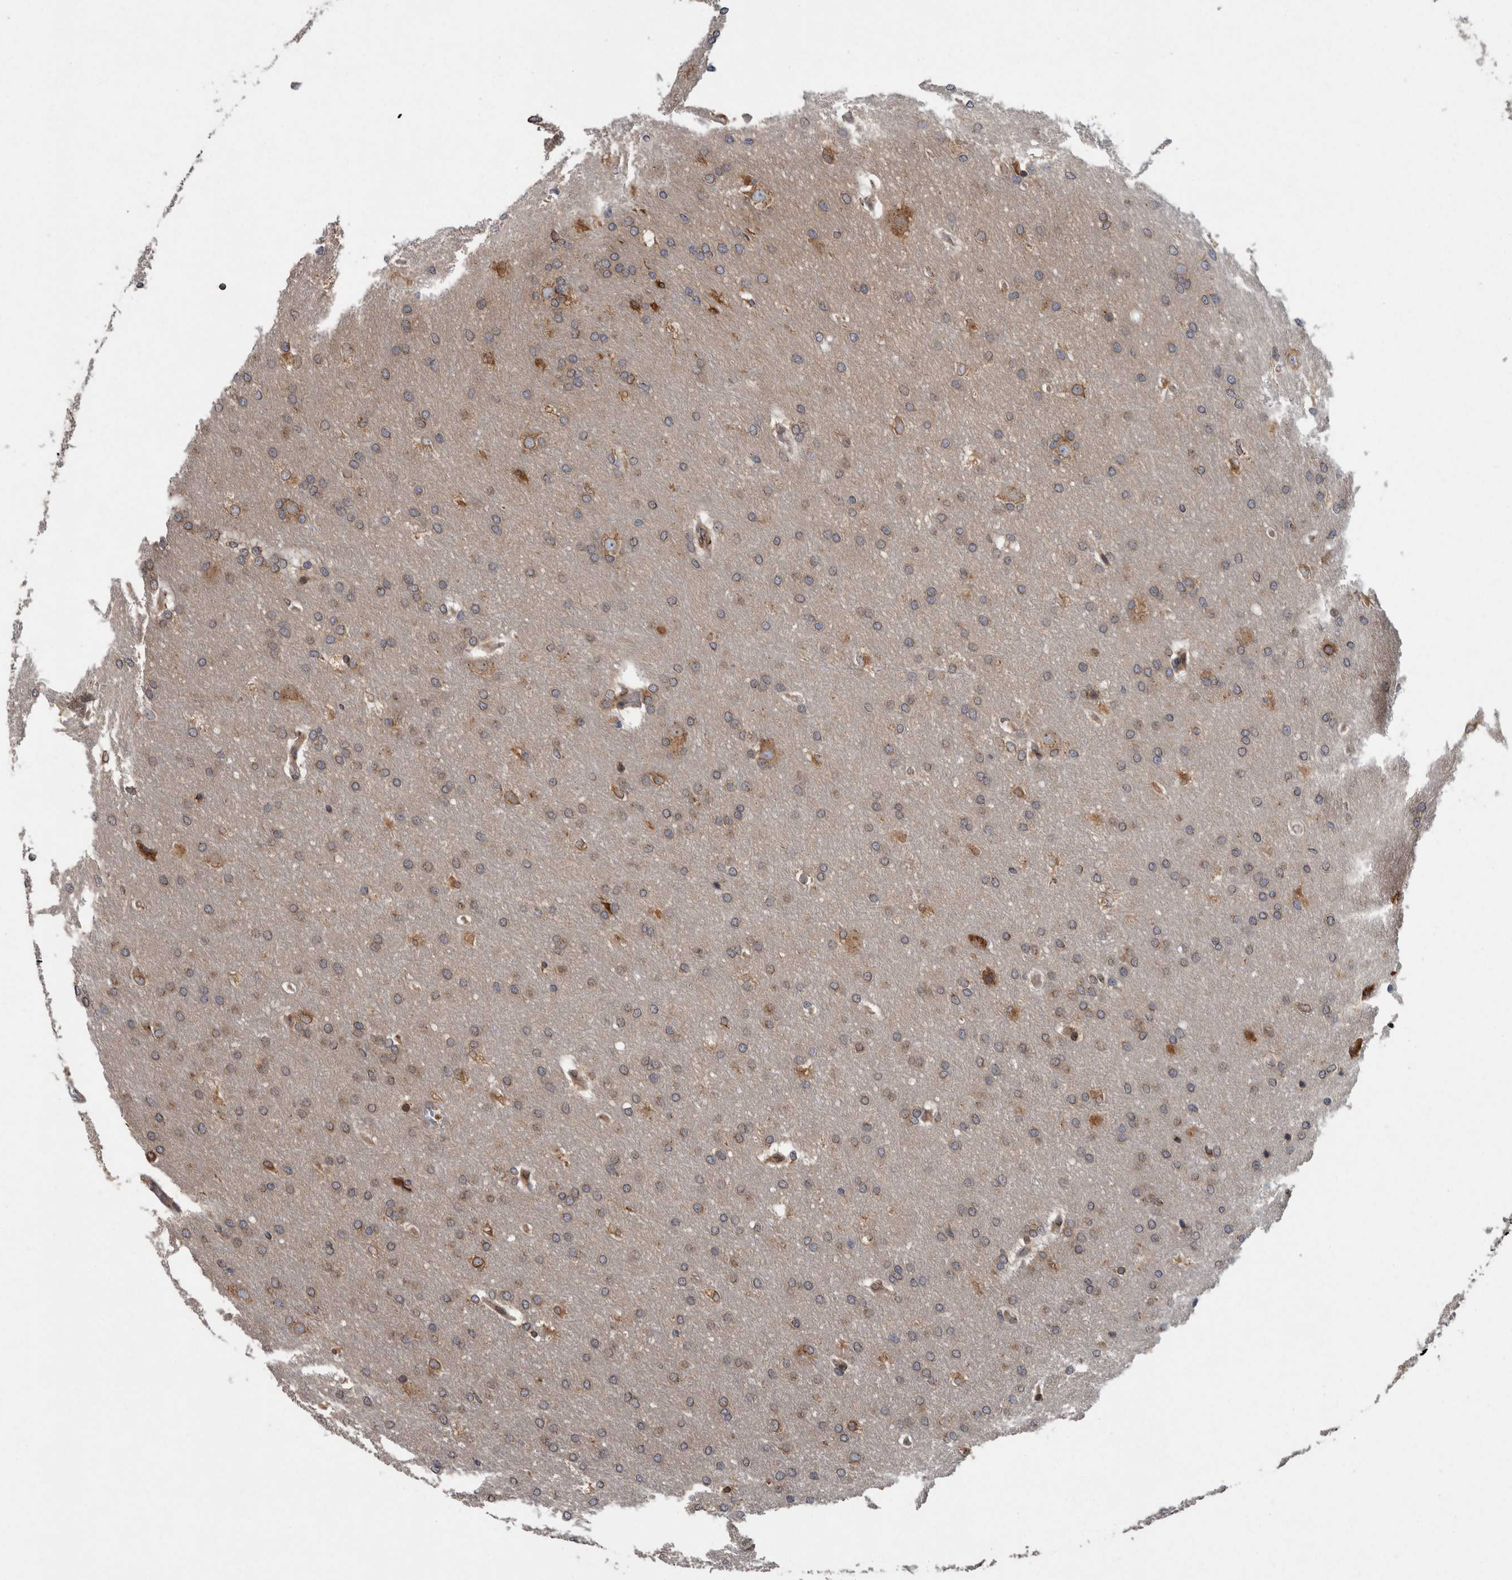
{"staining": {"intensity": "weak", "quantity": ">75%", "location": "cytoplasmic/membranous"}, "tissue": "glioma", "cell_type": "Tumor cells", "image_type": "cancer", "snomed": [{"axis": "morphology", "description": "Glioma, malignant, Low grade"}, {"axis": "topography", "description": "Brain"}], "caption": "DAB immunohistochemical staining of low-grade glioma (malignant) shows weak cytoplasmic/membranous protein positivity in about >75% of tumor cells.", "gene": "LMAN2L", "patient": {"sex": "female", "age": 37}}